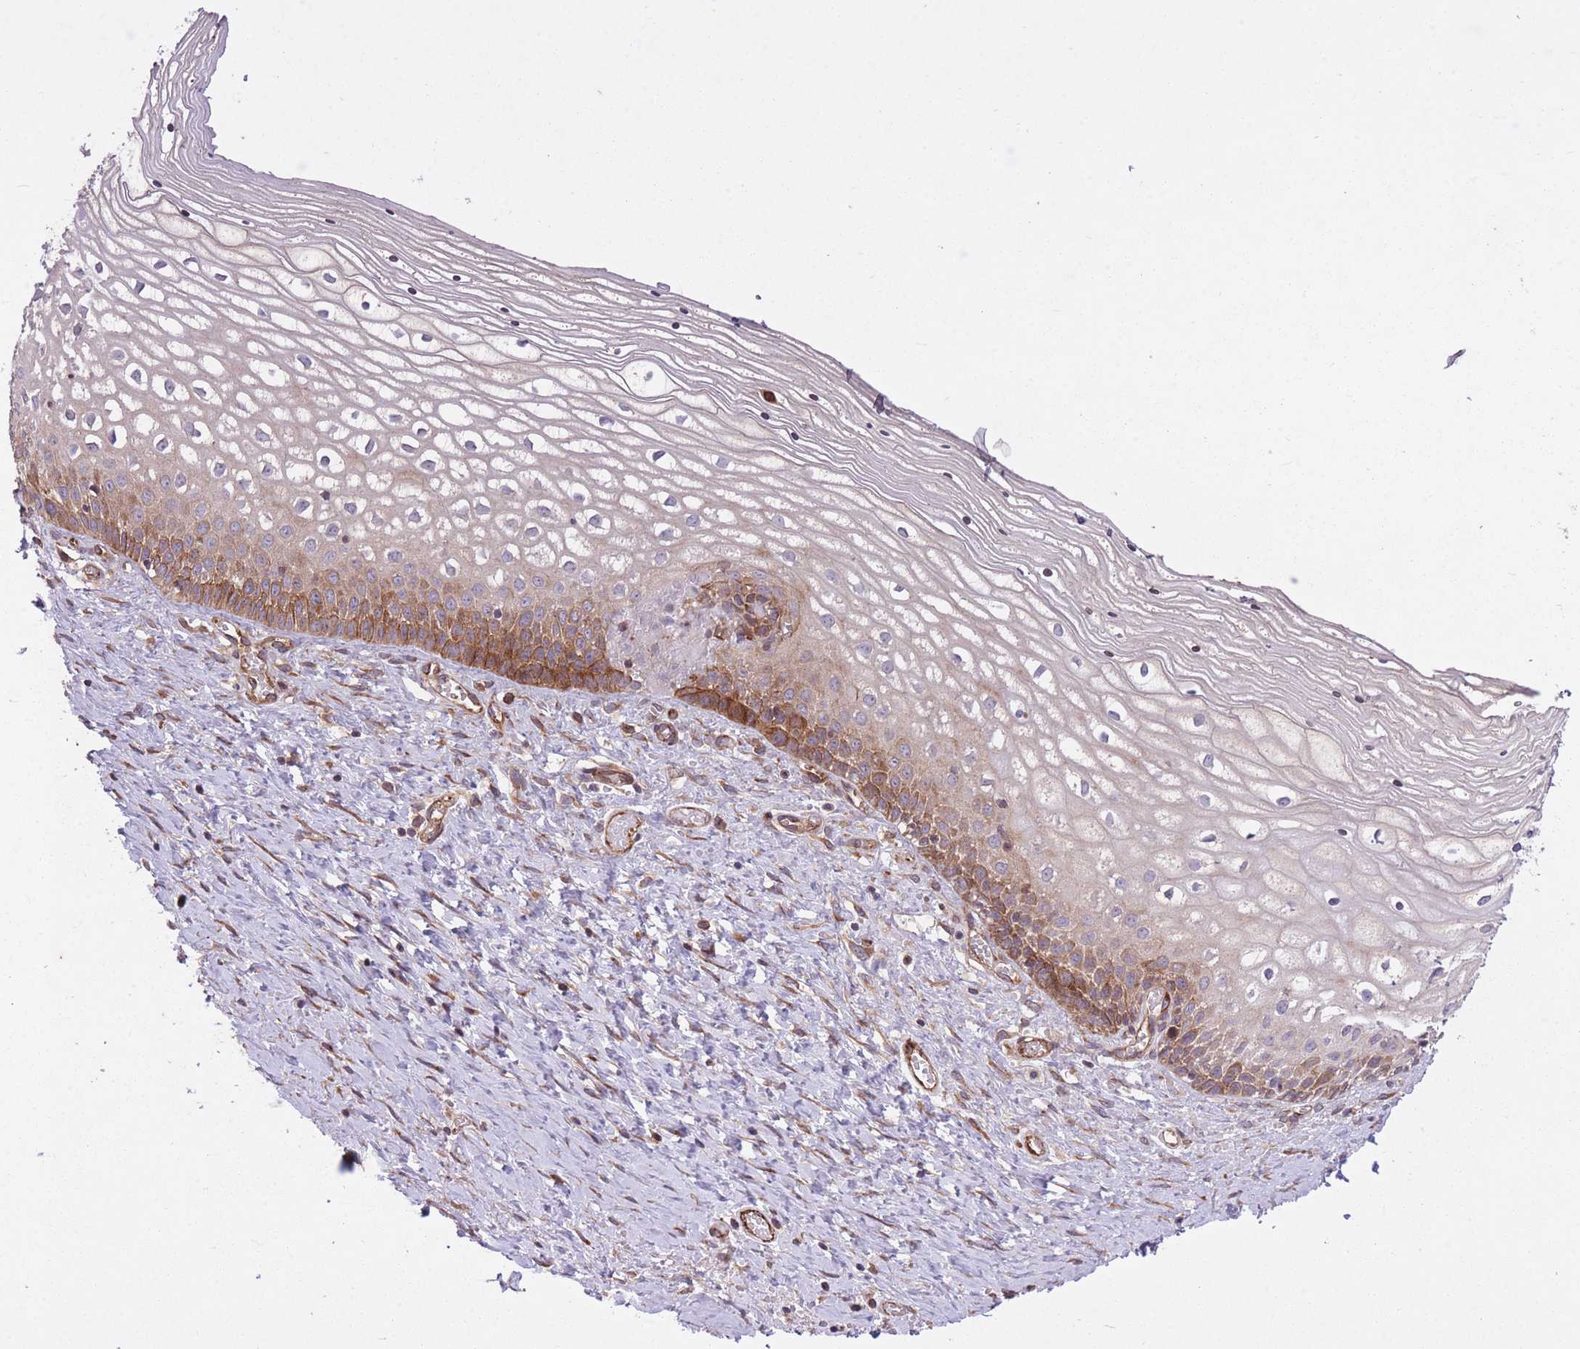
{"staining": {"intensity": "moderate", "quantity": "25%-75%", "location": "cytoplasmic/membranous"}, "tissue": "vagina", "cell_type": "Squamous epithelial cells", "image_type": "normal", "snomed": [{"axis": "morphology", "description": "Normal tissue, NOS"}, {"axis": "topography", "description": "Vagina"}], "caption": "This photomicrograph displays immunohistochemistry staining of benign human vagina, with medium moderate cytoplasmic/membranous staining in approximately 25%-75% of squamous epithelial cells.", "gene": "CISH", "patient": {"sex": "female", "age": 59}}